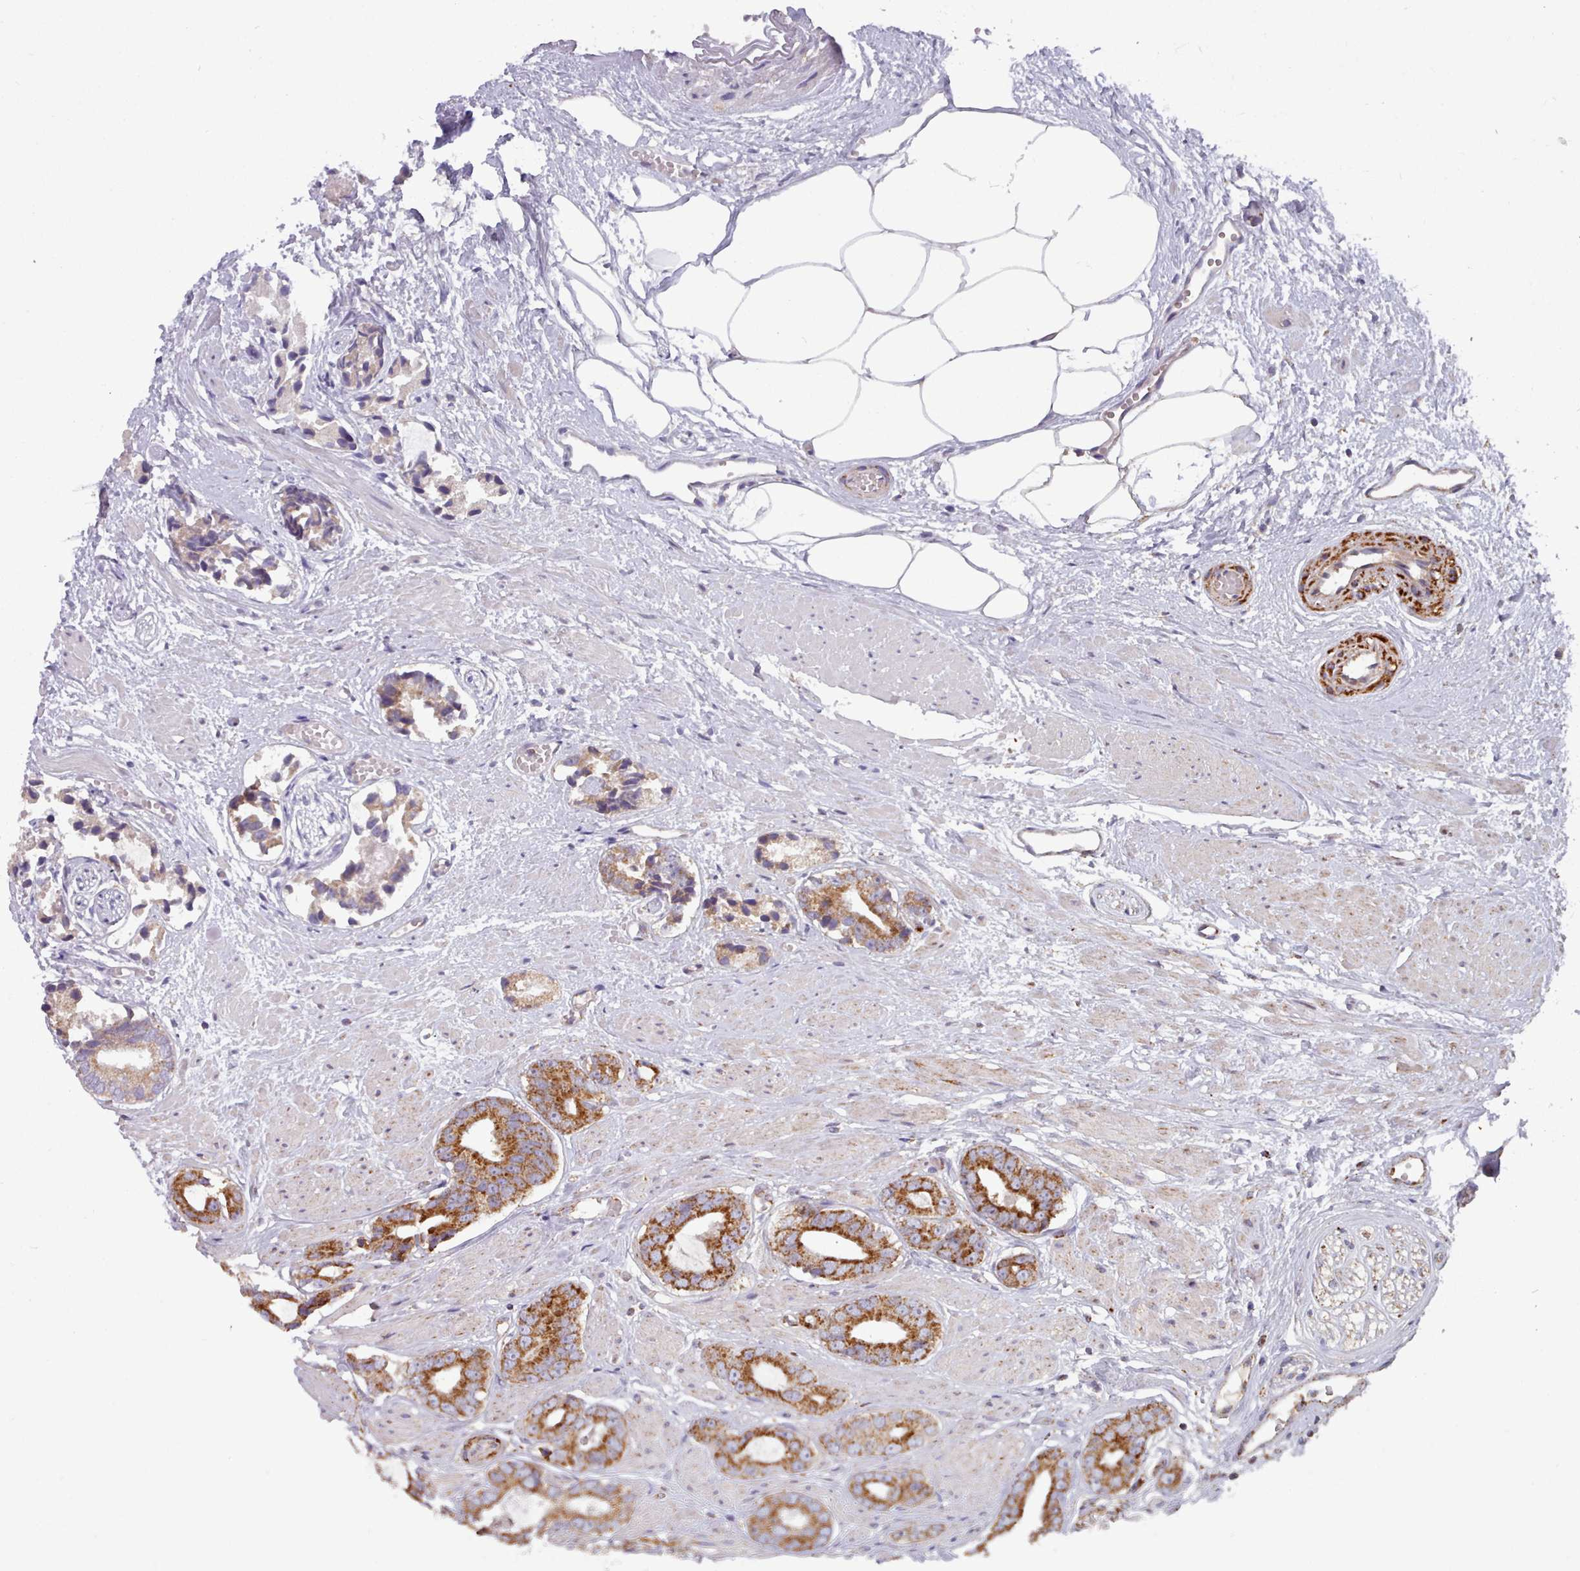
{"staining": {"intensity": "strong", "quantity": ">75%", "location": "cytoplasmic/membranous"}, "tissue": "prostate cancer", "cell_type": "Tumor cells", "image_type": "cancer", "snomed": [{"axis": "morphology", "description": "Adenocarcinoma, Low grade"}, {"axis": "topography", "description": "Prostate"}], "caption": "Brown immunohistochemical staining in prostate cancer displays strong cytoplasmic/membranous expression in about >75% of tumor cells.", "gene": "HSDL2", "patient": {"sex": "male", "age": 64}}